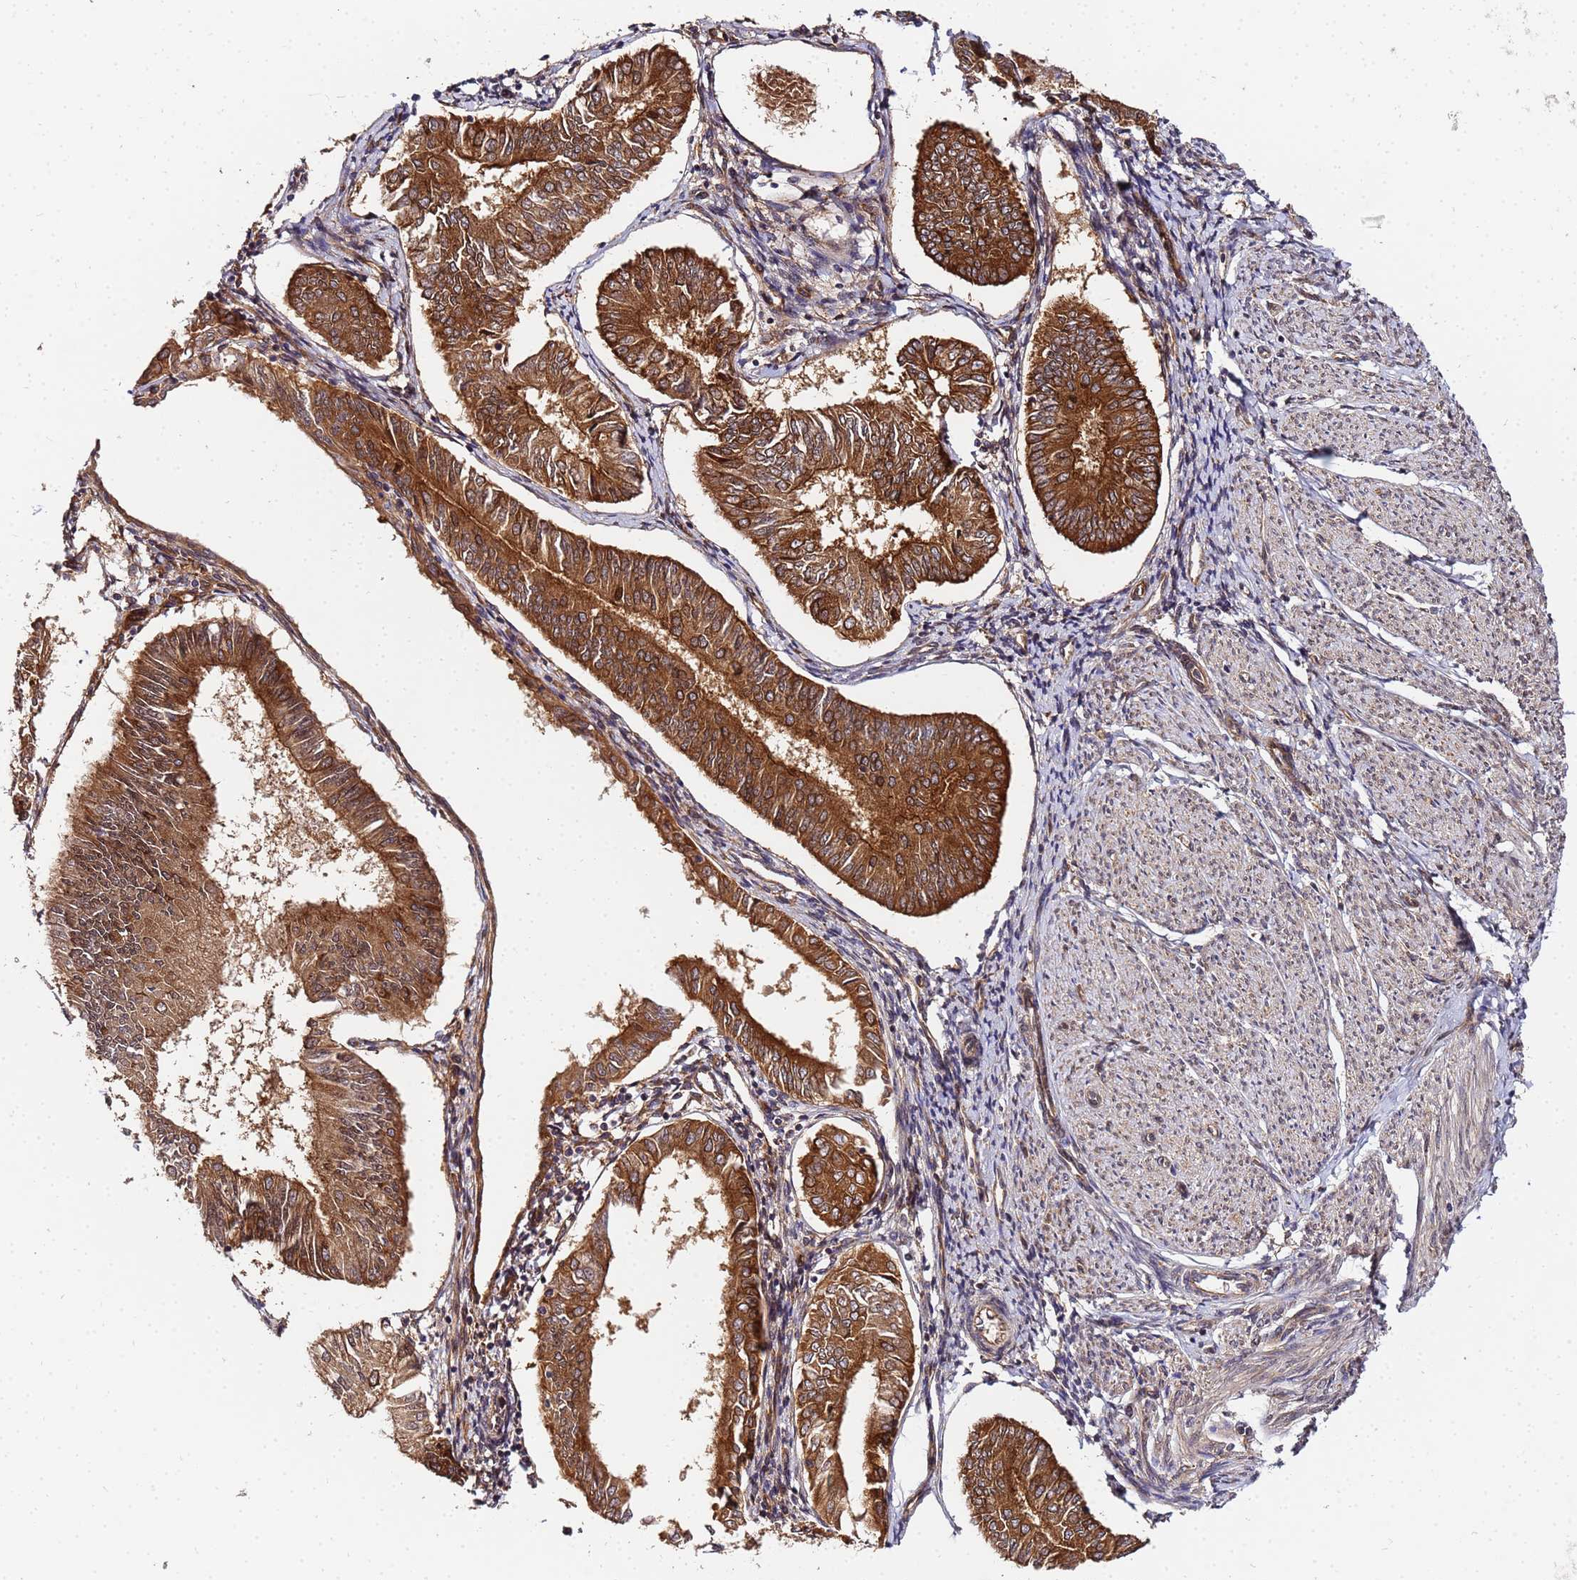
{"staining": {"intensity": "strong", "quantity": ">75%", "location": "cytoplasmic/membranous"}, "tissue": "endometrial cancer", "cell_type": "Tumor cells", "image_type": "cancer", "snomed": [{"axis": "morphology", "description": "Adenocarcinoma, NOS"}, {"axis": "topography", "description": "Endometrium"}], "caption": "Strong cytoplasmic/membranous expression is identified in about >75% of tumor cells in endometrial cancer.", "gene": "UNC93B1", "patient": {"sex": "female", "age": 58}}